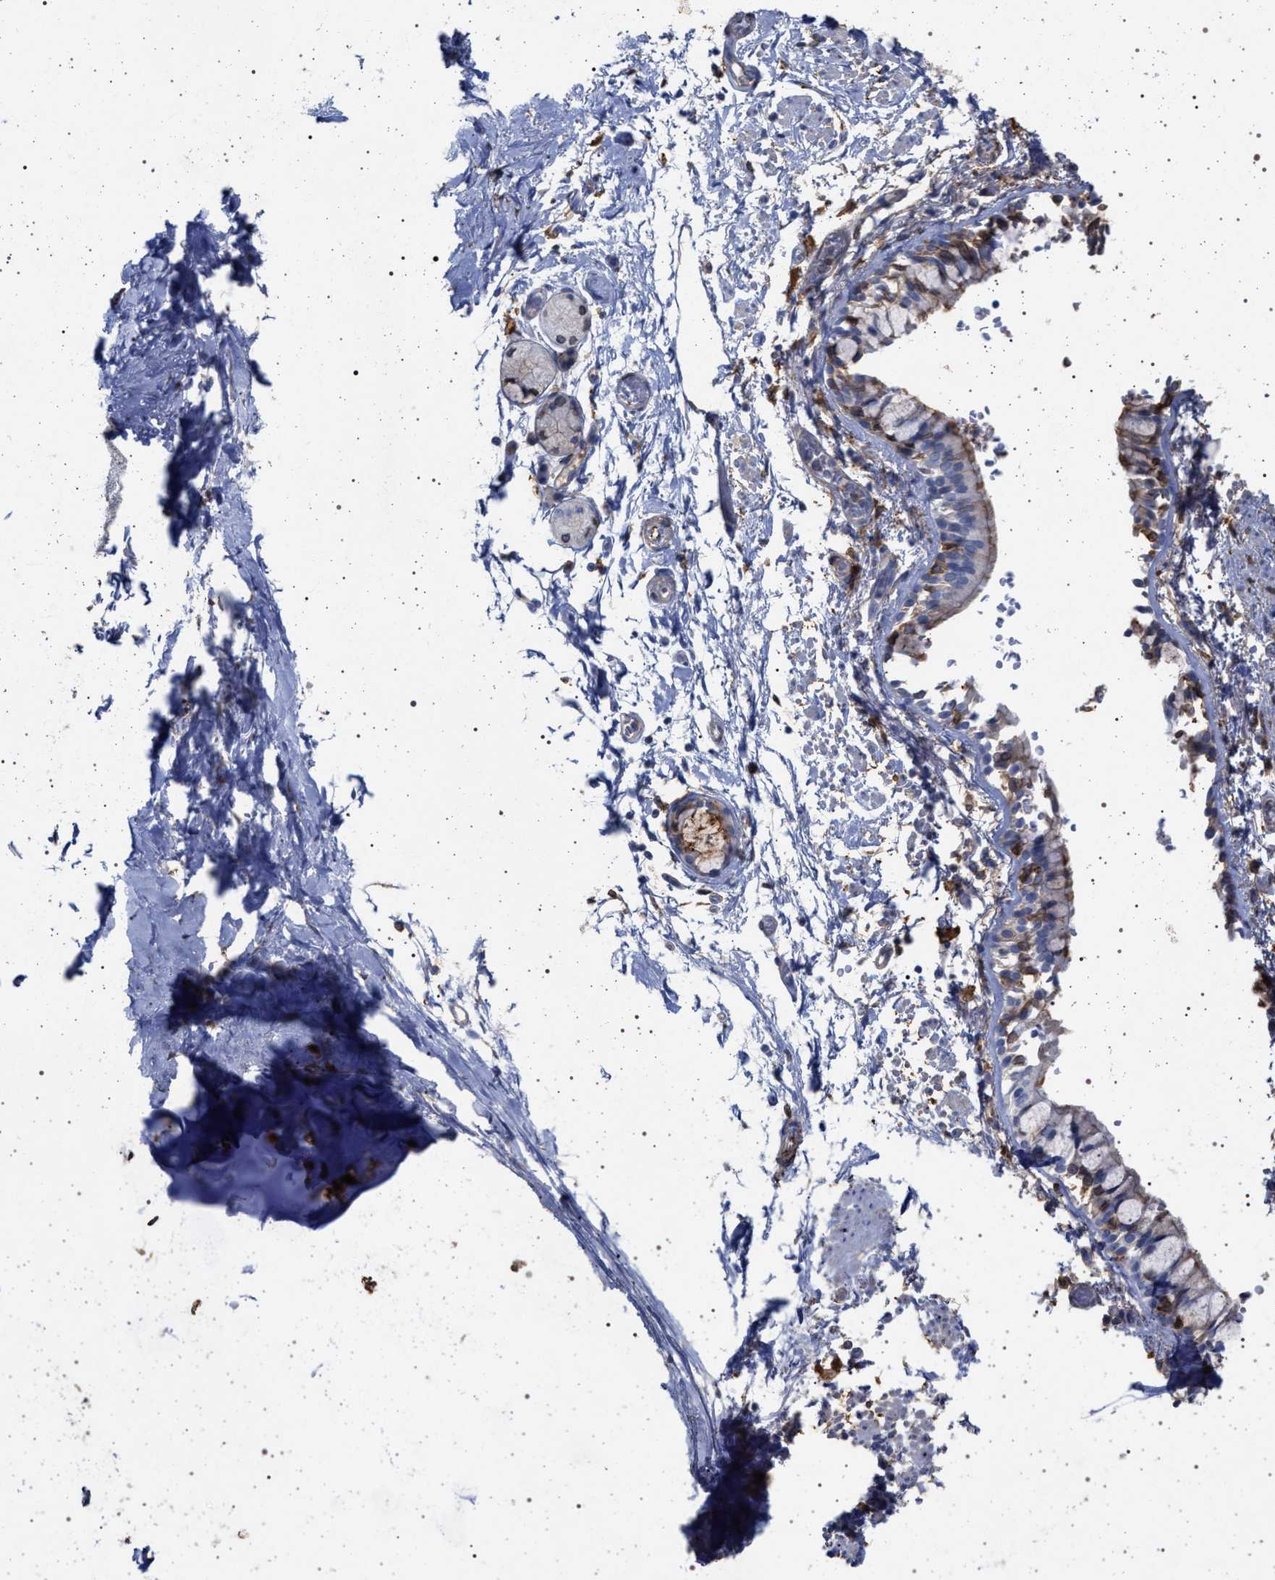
{"staining": {"intensity": "moderate", "quantity": ">75%", "location": "cytoplasmic/membranous"}, "tissue": "adipose tissue", "cell_type": "Adipocytes", "image_type": "normal", "snomed": [{"axis": "morphology", "description": "Normal tissue, NOS"}, {"axis": "topography", "description": "Cartilage tissue"}, {"axis": "topography", "description": "Lung"}], "caption": "This photomicrograph exhibits unremarkable adipose tissue stained with immunohistochemistry (IHC) to label a protein in brown. The cytoplasmic/membranous of adipocytes show moderate positivity for the protein. Nuclei are counter-stained blue.", "gene": "PLG", "patient": {"sex": "female", "age": 77}}